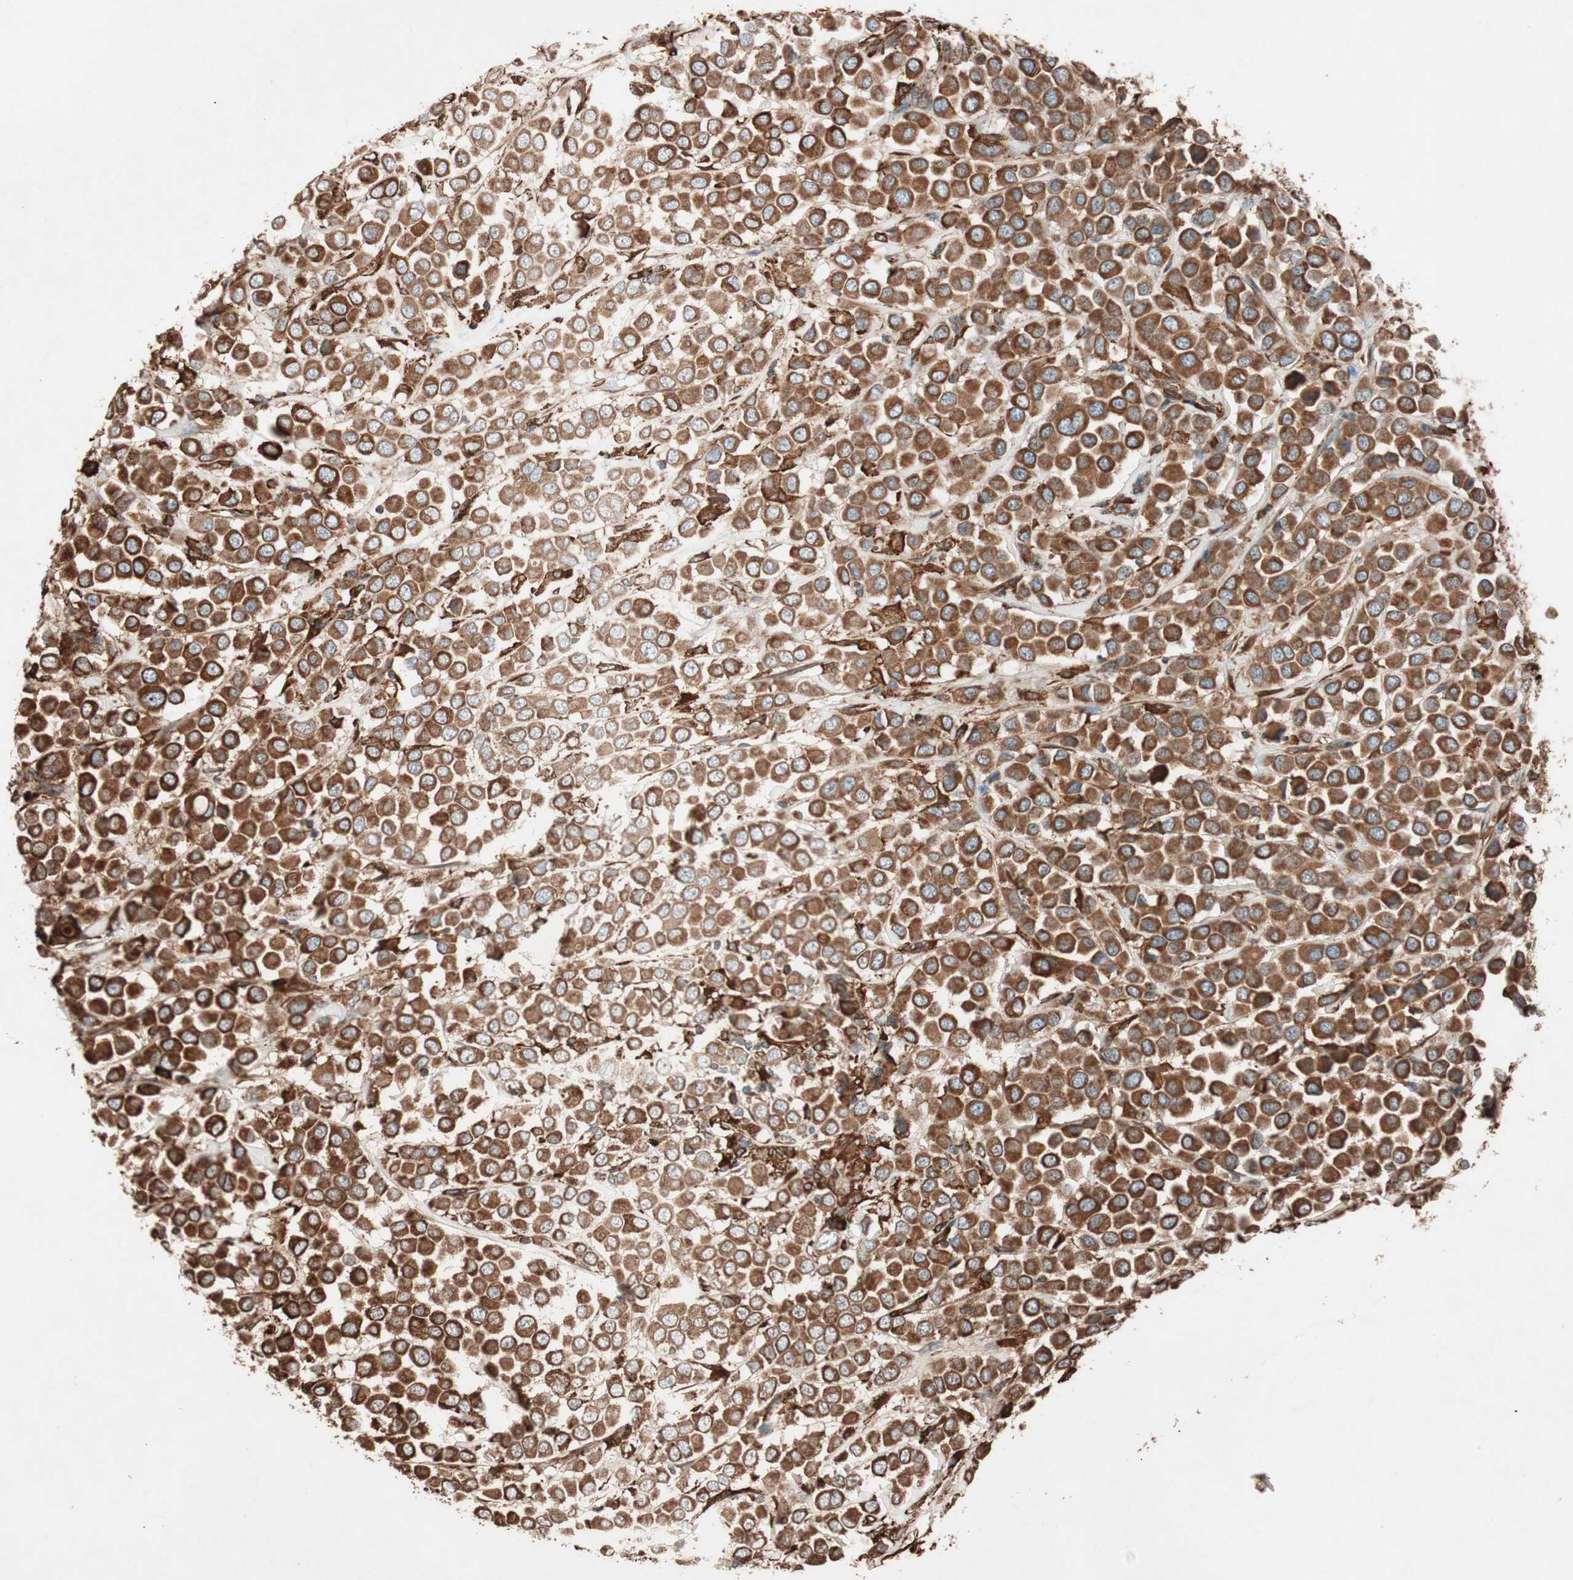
{"staining": {"intensity": "strong", "quantity": ">75%", "location": "cytoplasmic/membranous"}, "tissue": "breast cancer", "cell_type": "Tumor cells", "image_type": "cancer", "snomed": [{"axis": "morphology", "description": "Duct carcinoma"}, {"axis": "topography", "description": "Breast"}], "caption": "Immunohistochemical staining of breast cancer (infiltrating ductal carcinoma) displays strong cytoplasmic/membranous protein positivity in about >75% of tumor cells.", "gene": "VEGFA", "patient": {"sex": "female", "age": 61}}